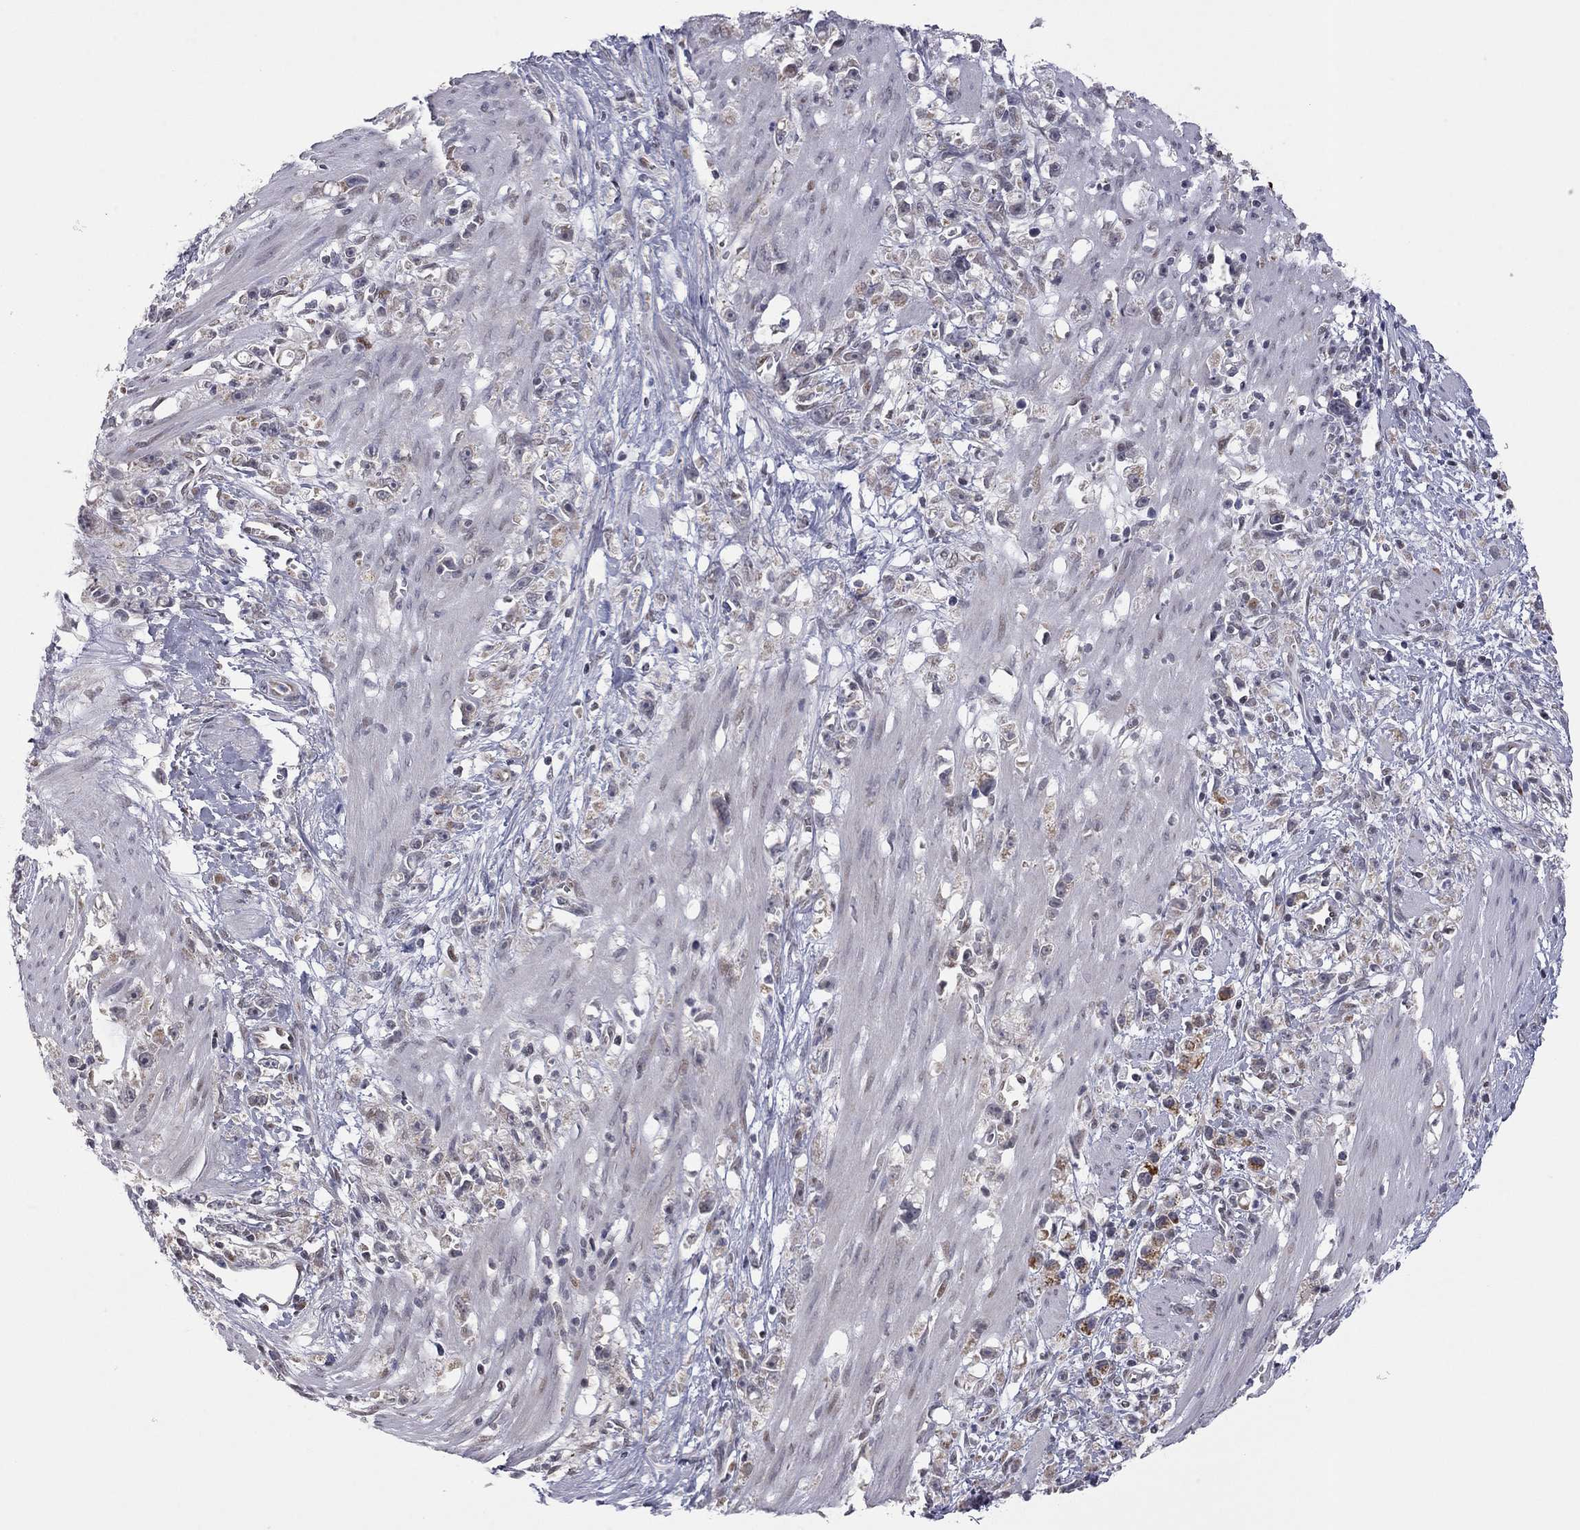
{"staining": {"intensity": "negative", "quantity": "none", "location": "none"}, "tissue": "stomach cancer", "cell_type": "Tumor cells", "image_type": "cancer", "snomed": [{"axis": "morphology", "description": "Adenocarcinoma, NOS"}, {"axis": "topography", "description": "Stomach"}], "caption": "Immunohistochemistry micrograph of neoplastic tissue: human adenocarcinoma (stomach) stained with DAB (3,3'-diaminobenzidine) reveals no significant protein staining in tumor cells.", "gene": "MC3R", "patient": {"sex": "female", "age": 59}}